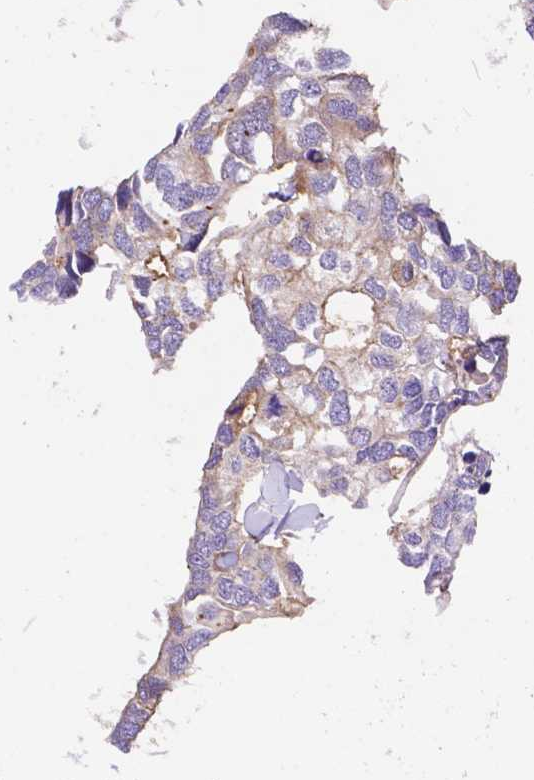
{"staining": {"intensity": "weak", "quantity": "<25%", "location": "cytoplasmic/membranous"}, "tissue": "breast cancer", "cell_type": "Tumor cells", "image_type": "cancer", "snomed": [{"axis": "morphology", "description": "Duct carcinoma"}, {"axis": "topography", "description": "Breast"}], "caption": "High power microscopy photomicrograph of an immunohistochemistry image of breast intraductal carcinoma, revealing no significant staining in tumor cells.", "gene": "ARAP1", "patient": {"sex": "female", "age": 83}}